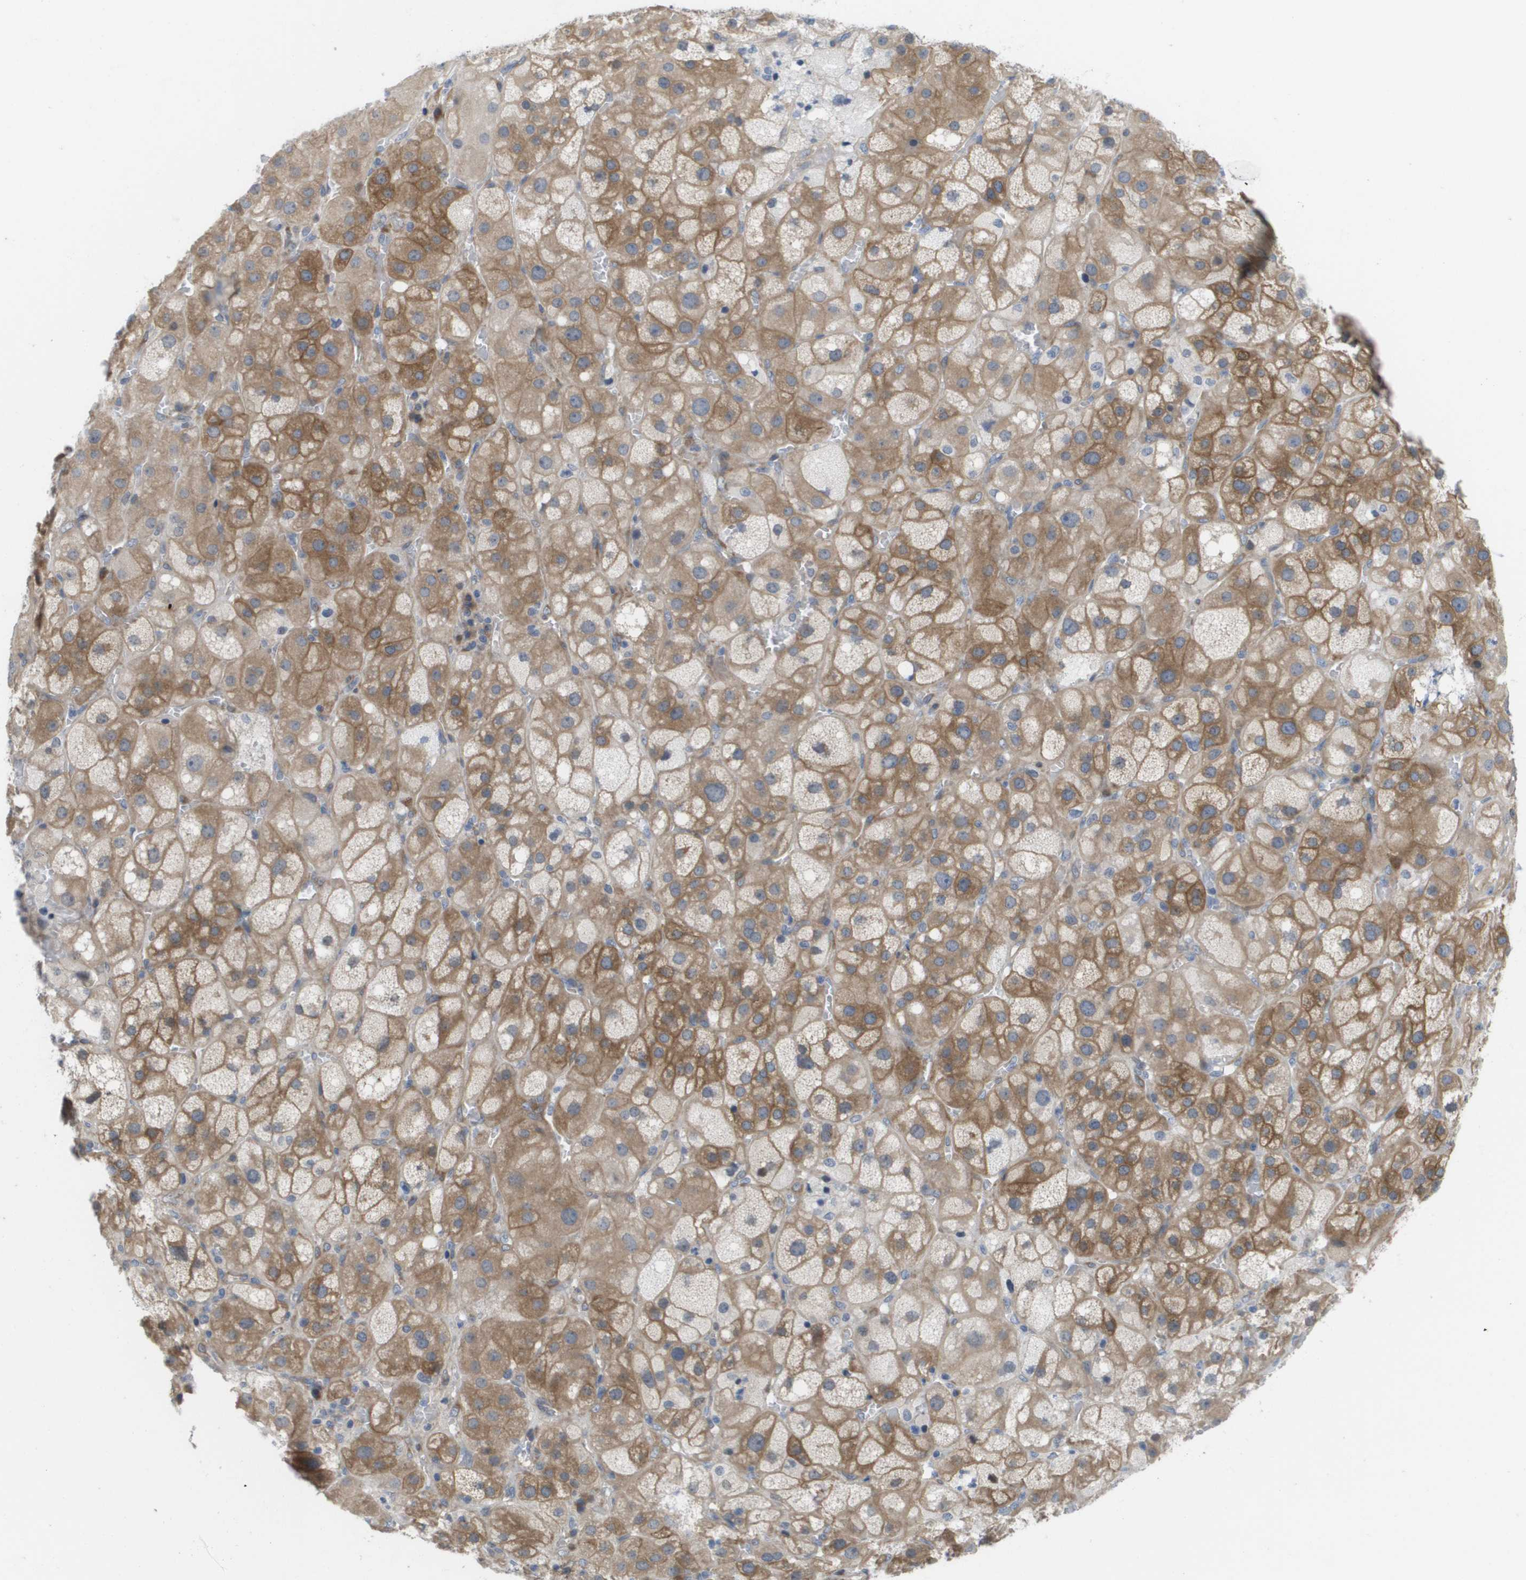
{"staining": {"intensity": "moderate", "quantity": ">75%", "location": "cytoplasmic/membranous"}, "tissue": "adrenal gland", "cell_type": "Glandular cells", "image_type": "normal", "snomed": [{"axis": "morphology", "description": "Normal tissue, NOS"}, {"axis": "topography", "description": "Adrenal gland"}], "caption": "Human adrenal gland stained with a protein marker shows moderate staining in glandular cells.", "gene": "MARCHF8", "patient": {"sex": "female", "age": 47}}